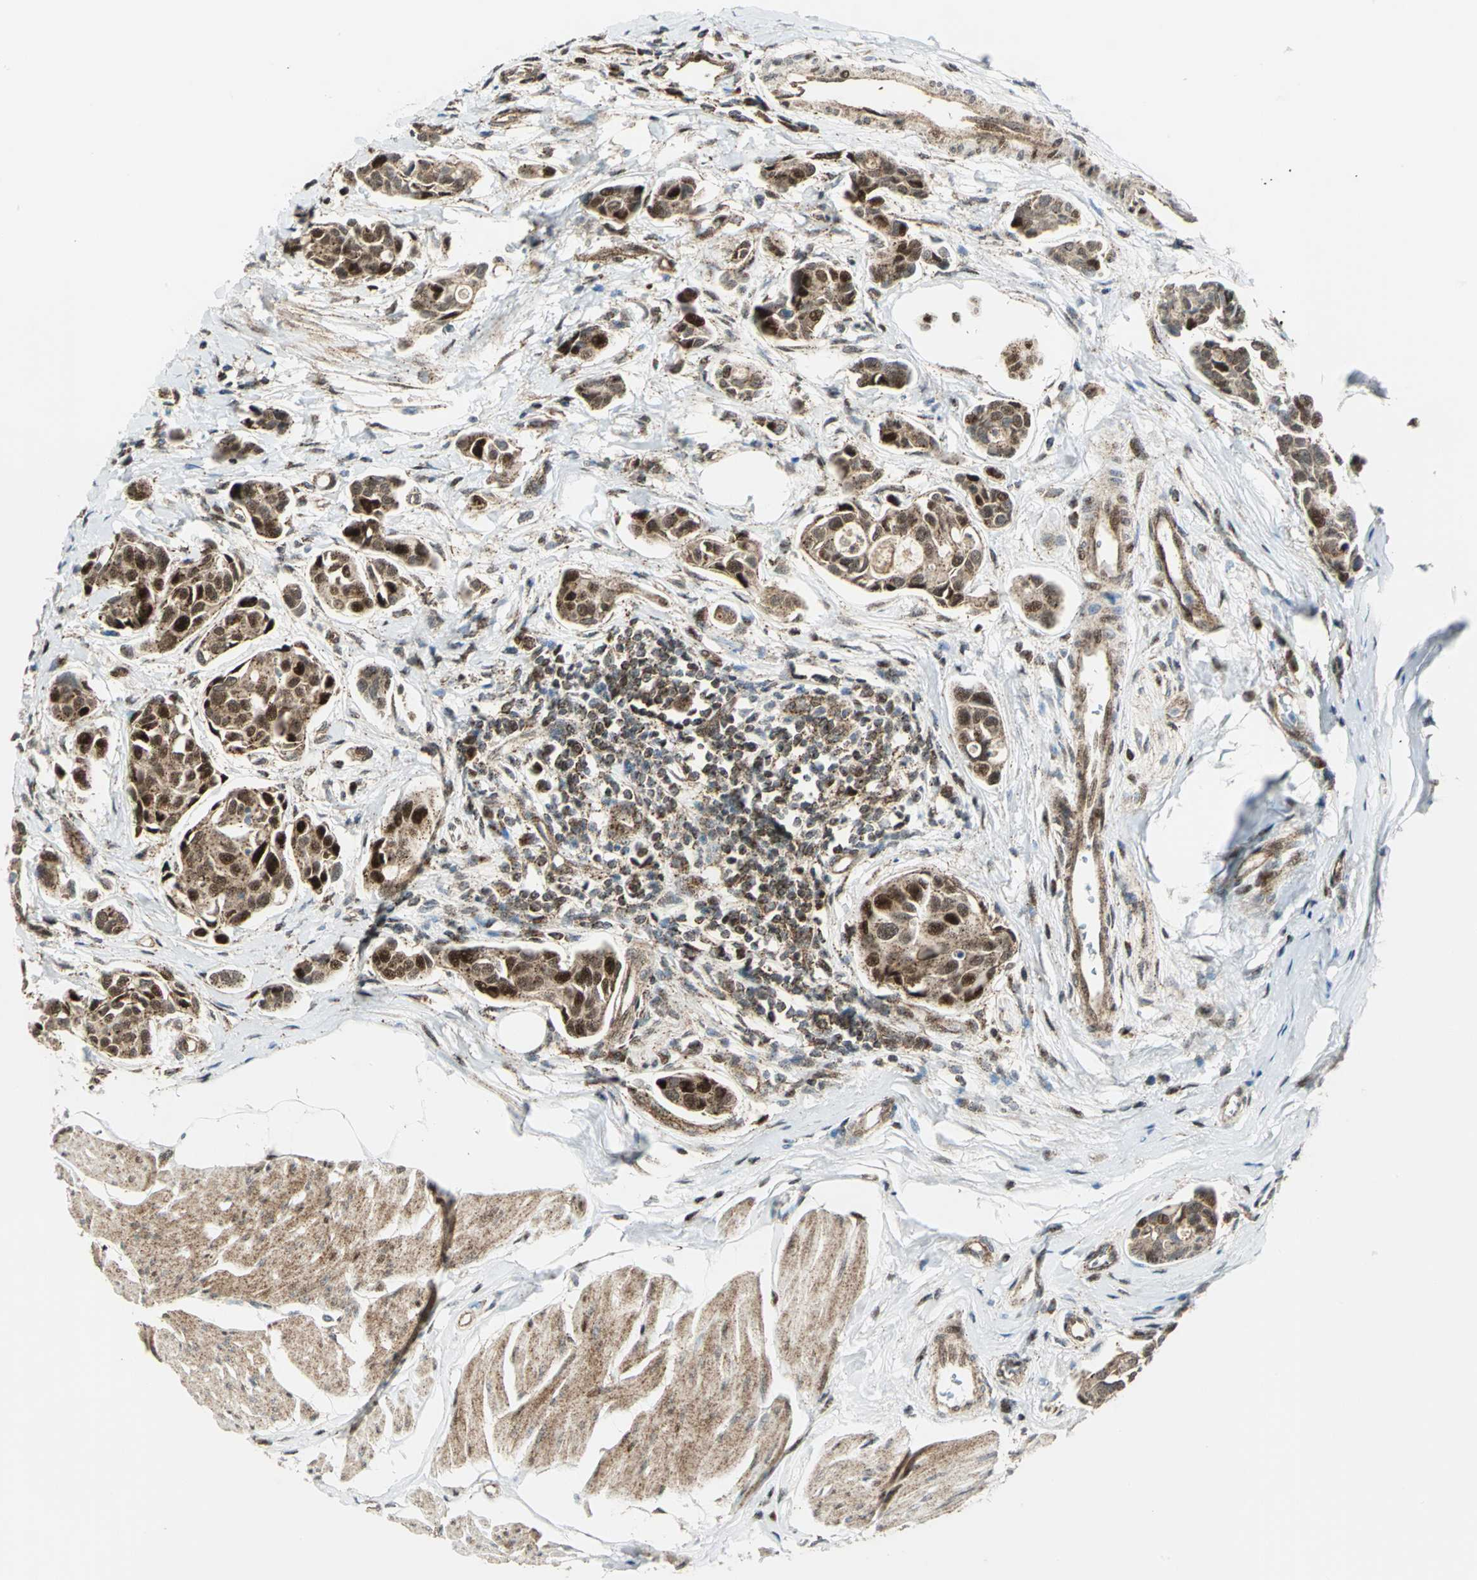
{"staining": {"intensity": "moderate", "quantity": ">75%", "location": "cytoplasmic/membranous,nuclear"}, "tissue": "urothelial cancer", "cell_type": "Tumor cells", "image_type": "cancer", "snomed": [{"axis": "morphology", "description": "Urothelial carcinoma, High grade"}, {"axis": "topography", "description": "Urinary bladder"}], "caption": "IHC histopathology image of neoplastic tissue: urothelial carcinoma (high-grade) stained using IHC shows medium levels of moderate protein expression localized specifically in the cytoplasmic/membranous and nuclear of tumor cells, appearing as a cytoplasmic/membranous and nuclear brown color.", "gene": "ATP6V1A", "patient": {"sex": "male", "age": 78}}